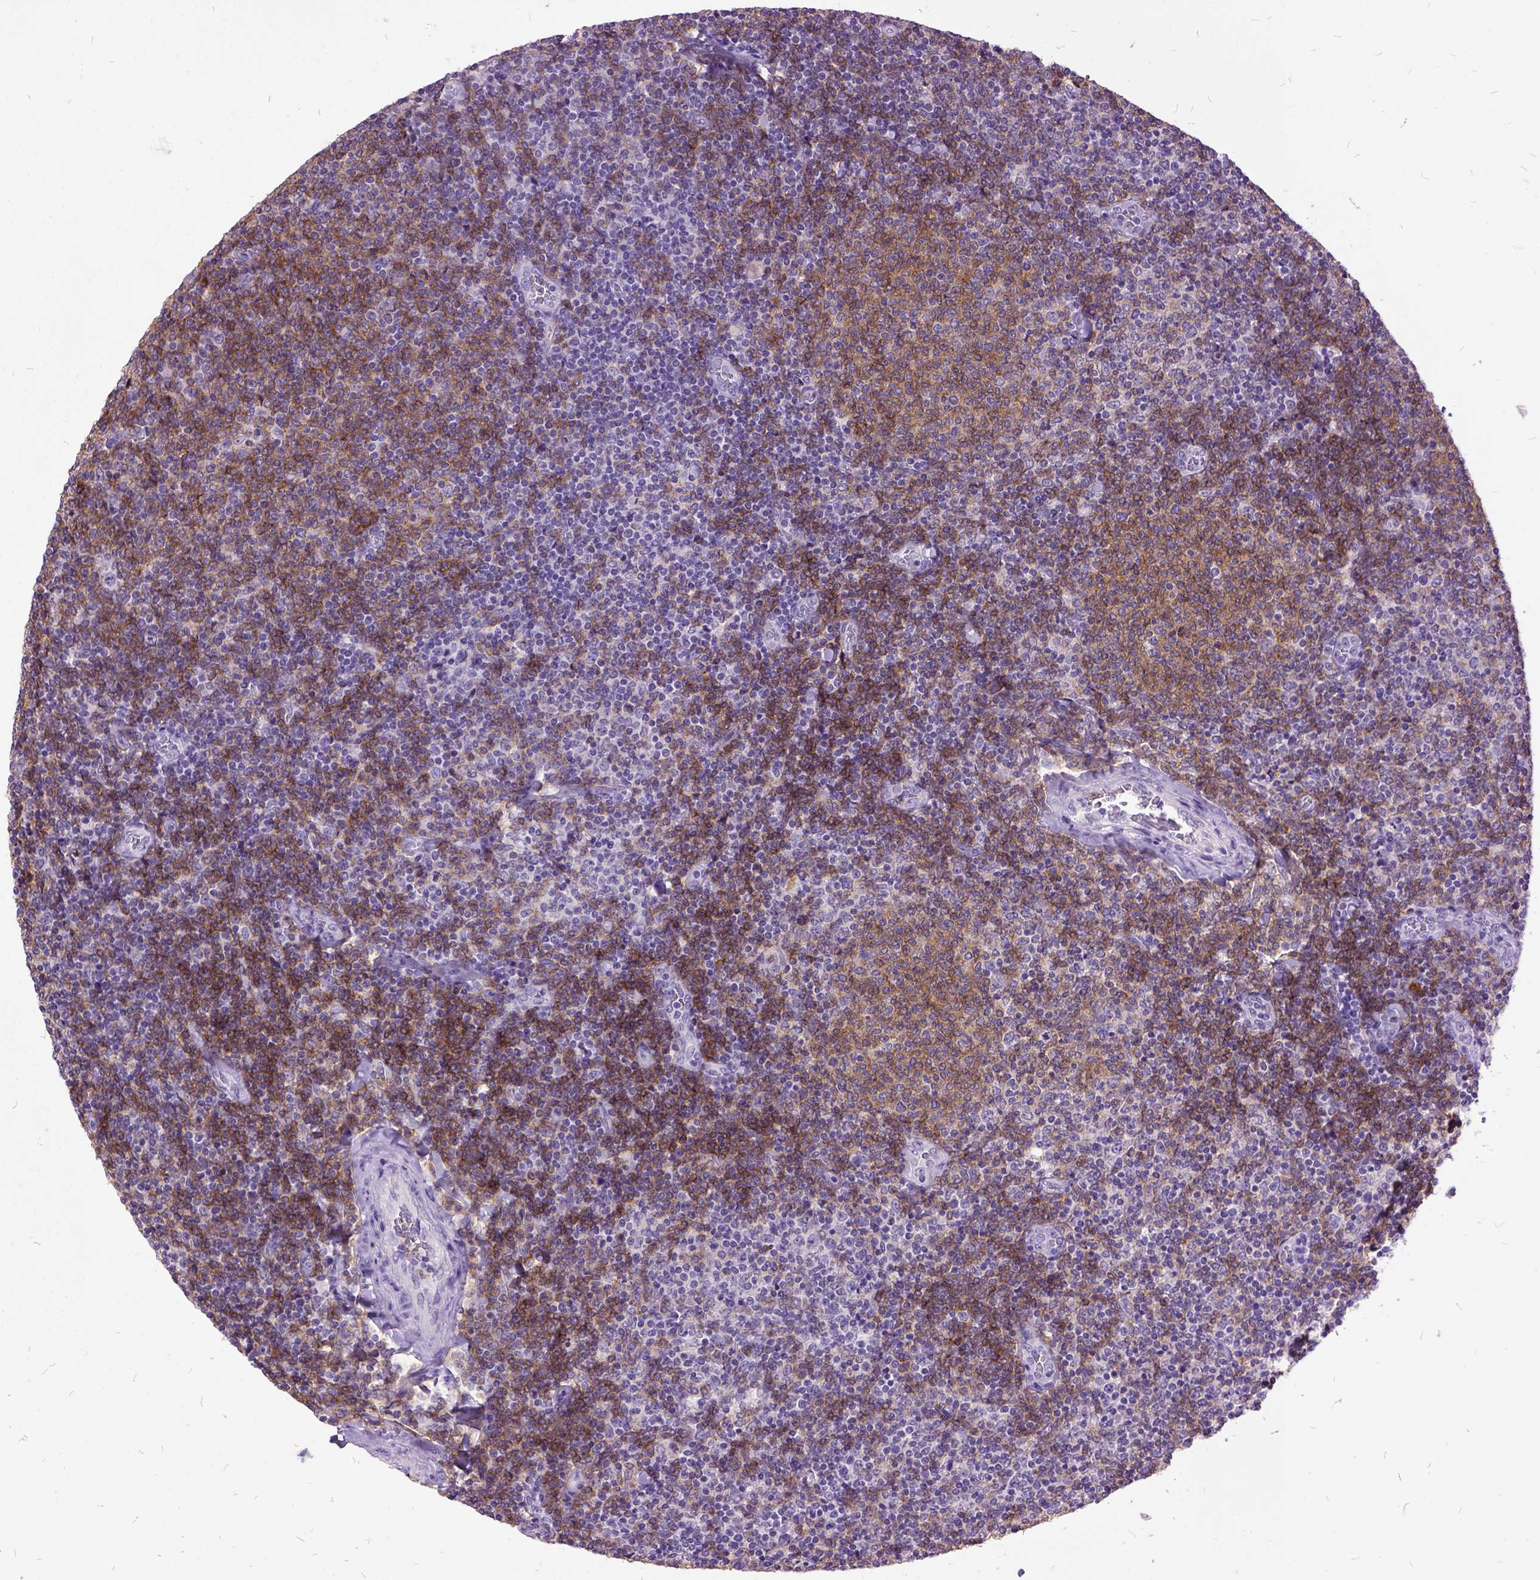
{"staining": {"intensity": "moderate", "quantity": ">75%", "location": "cytoplasmic/membranous"}, "tissue": "lymphoma", "cell_type": "Tumor cells", "image_type": "cancer", "snomed": [{"axis": "morphology", "description": "Malignant lymphoma, non-Hodgkin's type, Low grade"}, {"axis": "topography", "description": "Lymph node"}], "caption": "IHC image of neoplastic tissue: low-grade malignant lymphoma, non-Hodgkin's type stained using immunohistochemistry (IHC) displays medium levels of moderate protein expression localized specifically in the cytoplasmic/membranous of tumor cells, appearing as a cytoplasmic/membranous brown color.", "gene": "MME", "patient": {"sex": "male", "age": 52}}